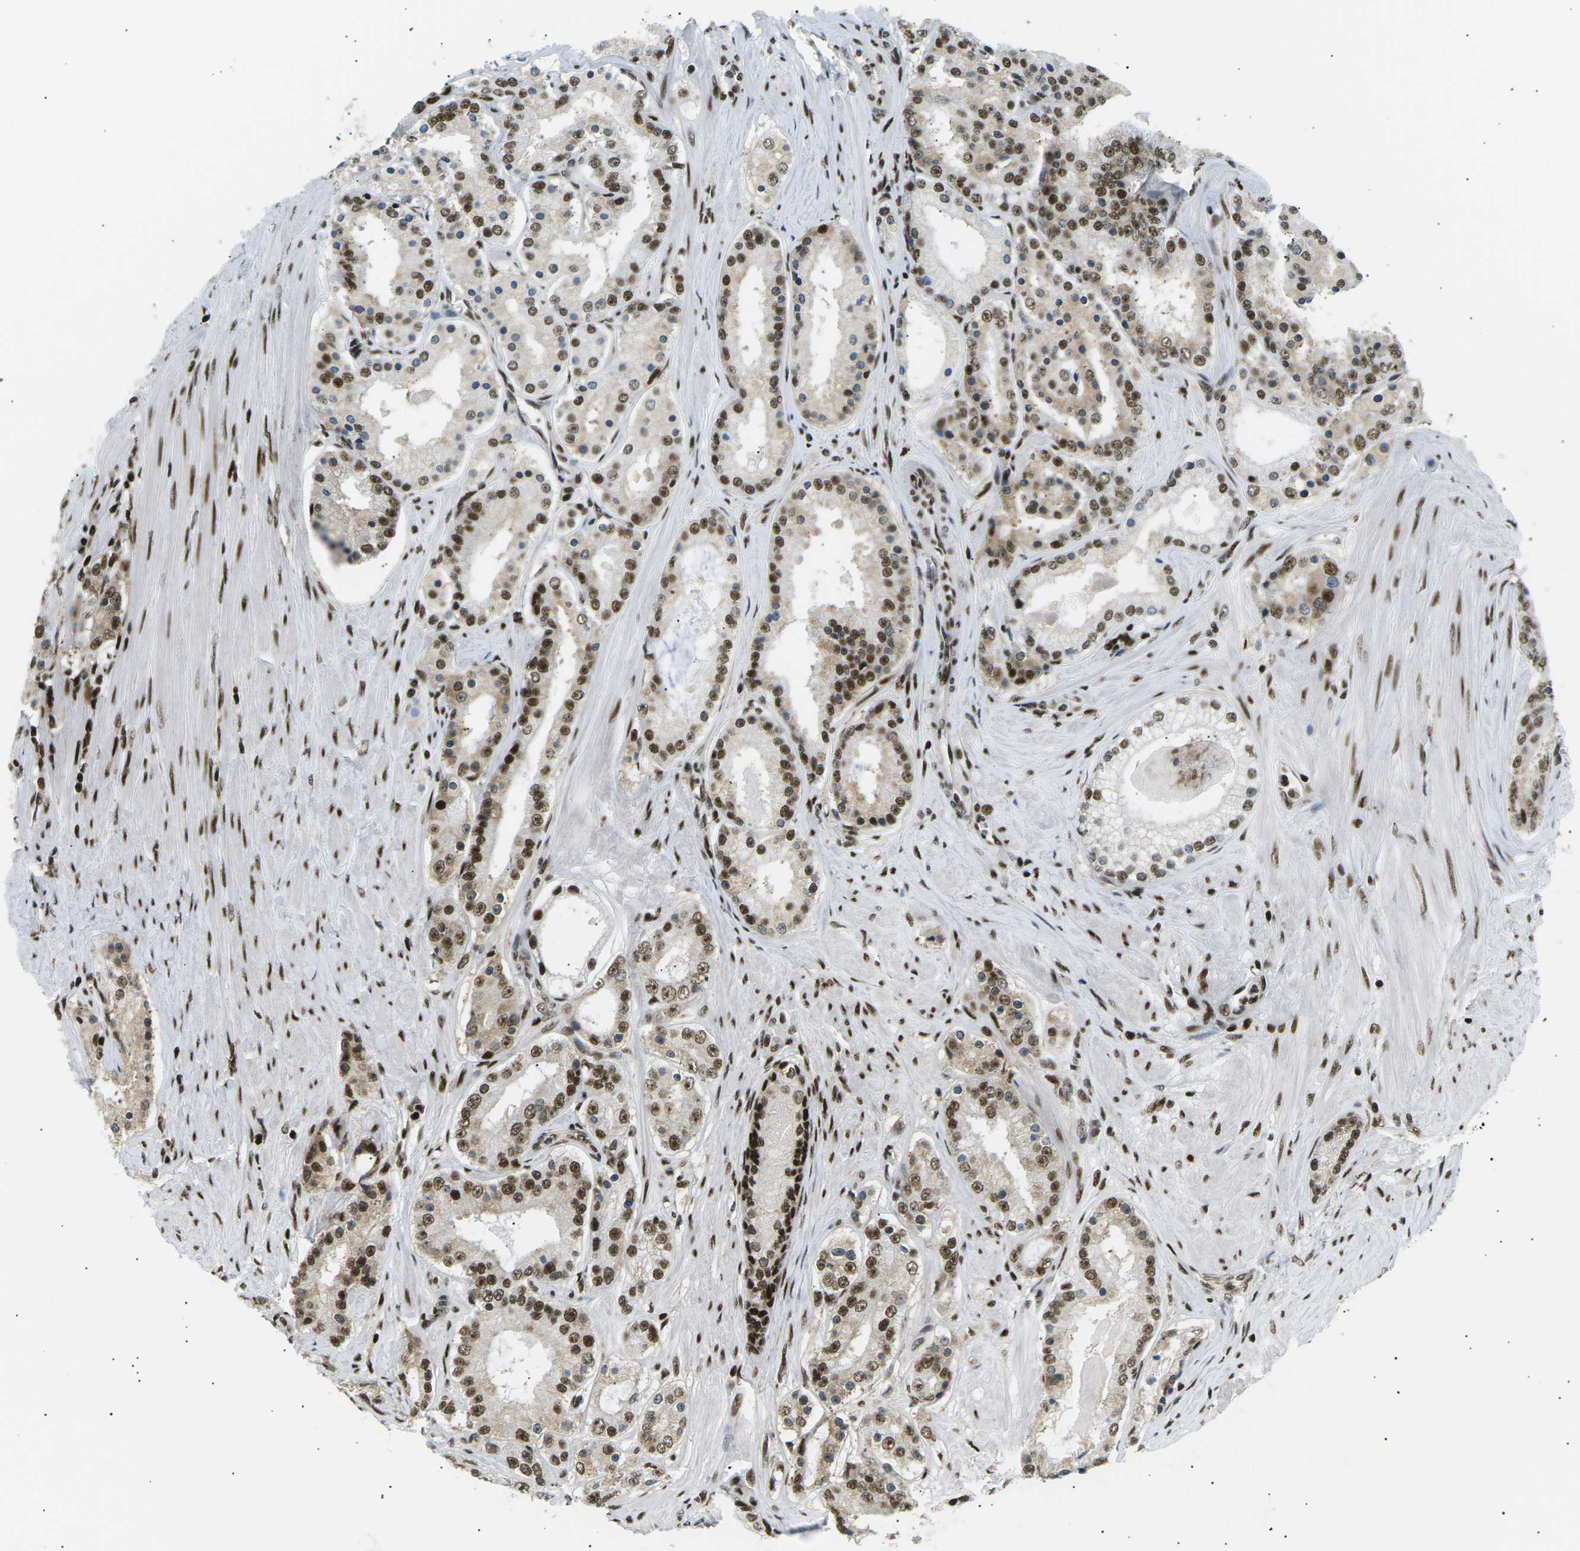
{"staining": {"intensity": "moderate", "quantity": "25%-75%", "location": "nuclear"}, "tissue": "prostate cancer", "cell_type": "Tumor cells", "image_type": "cancer", "snomed": [{"axis": "morphology", "description": "Adenocarcinoma, Low grade"}, {"axis": "topography", "description": "Prostate"}], "caption": "An IHC image of neoplastic tissue is shown. Protein staining in brown shows moderate nuclear positivity in prostate cancer within tumor cells.", "gene": "RPA2", "patient": {"sex": "male", "age": 63}}